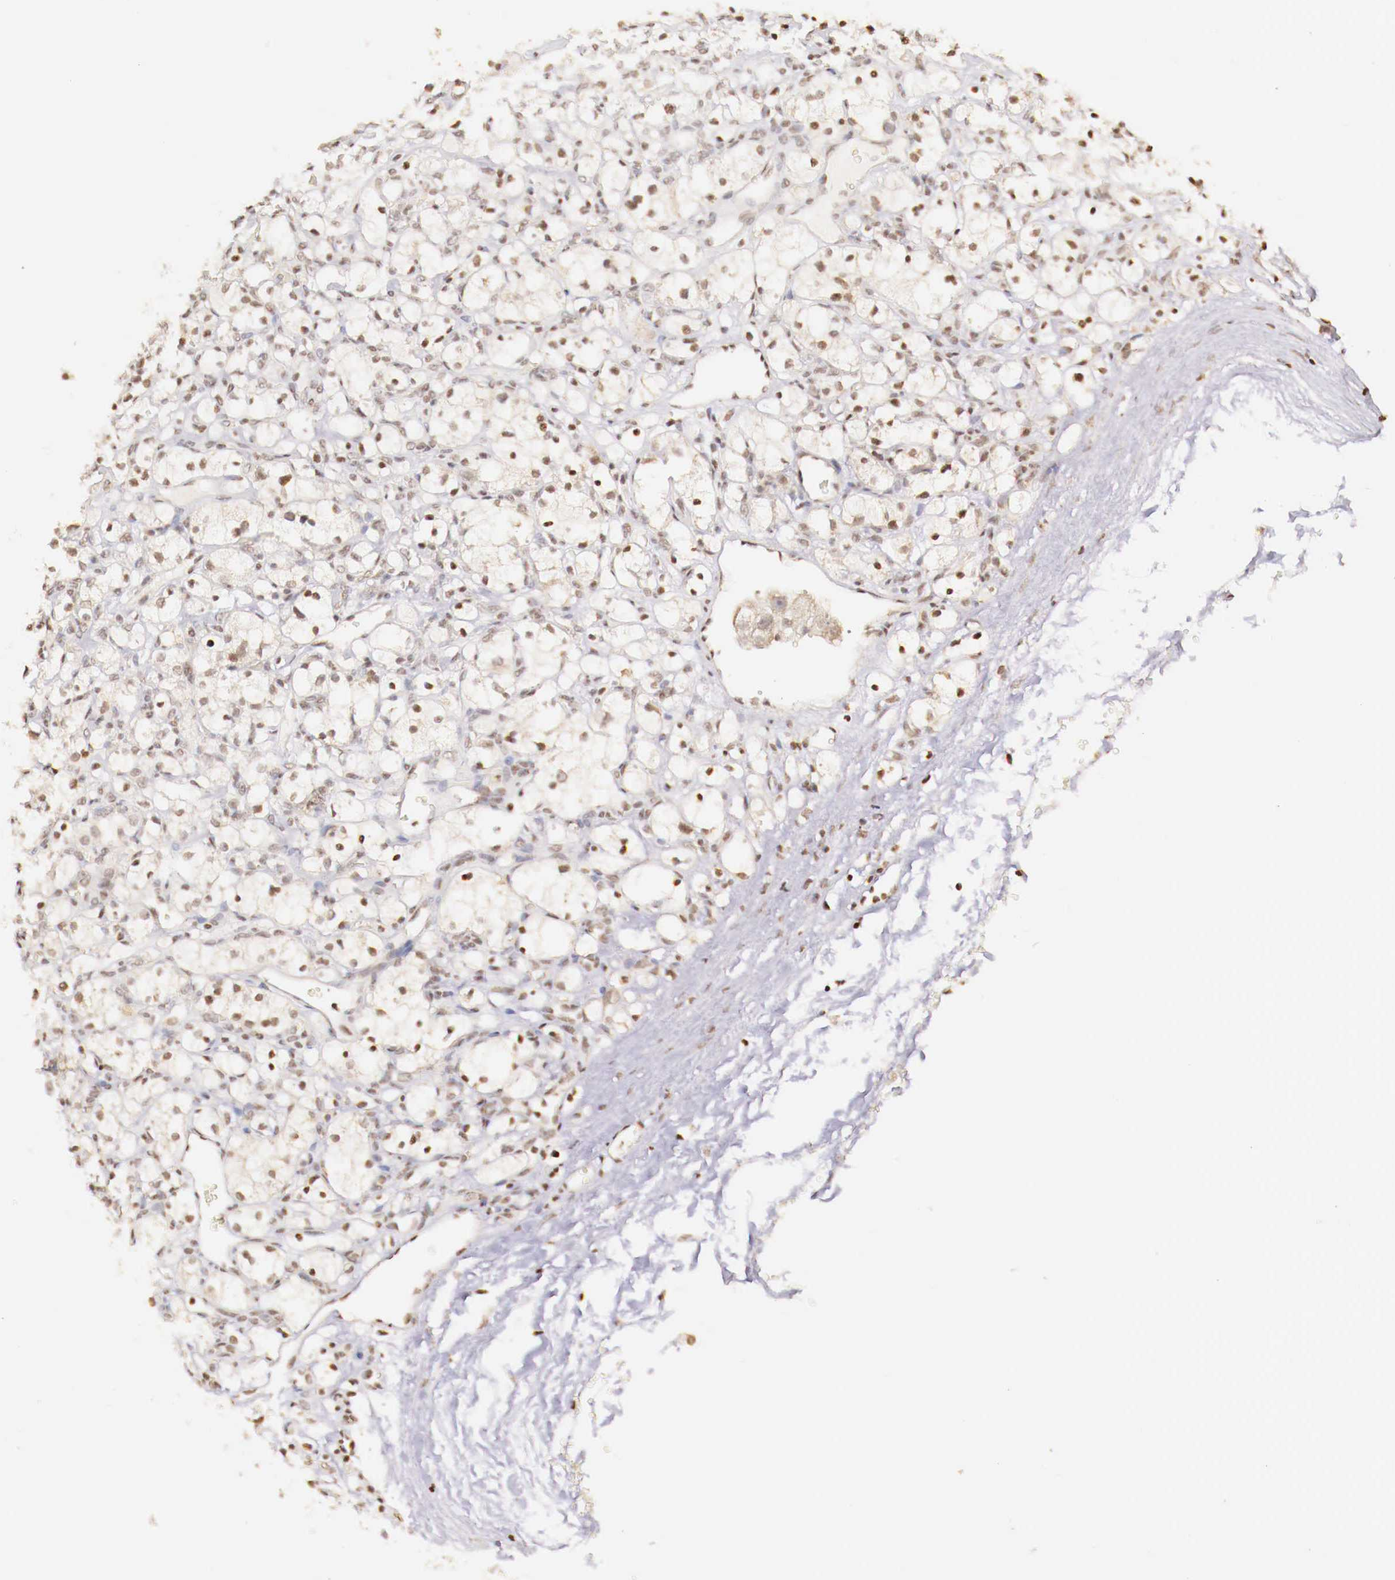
{"staining": {"intensity": "weak", "quantity": "<25%", "location": "nuclear"}, "tissue": "renal cancer", "cell_type": "Tumor cells", "image_type": "cancer", "snomed": [{"axis": "morphology", "description": "Adenocarcinoma, NOS"}, {"axis": "topography", "description": "Kidney"}], "caption": "The immunohistochemistry photomicrograph has no significant positivity in tumor cells of renal adenocarcinoma tissue.", "gene": "SP1", "patient": {"sex": "female", "age": 83}}